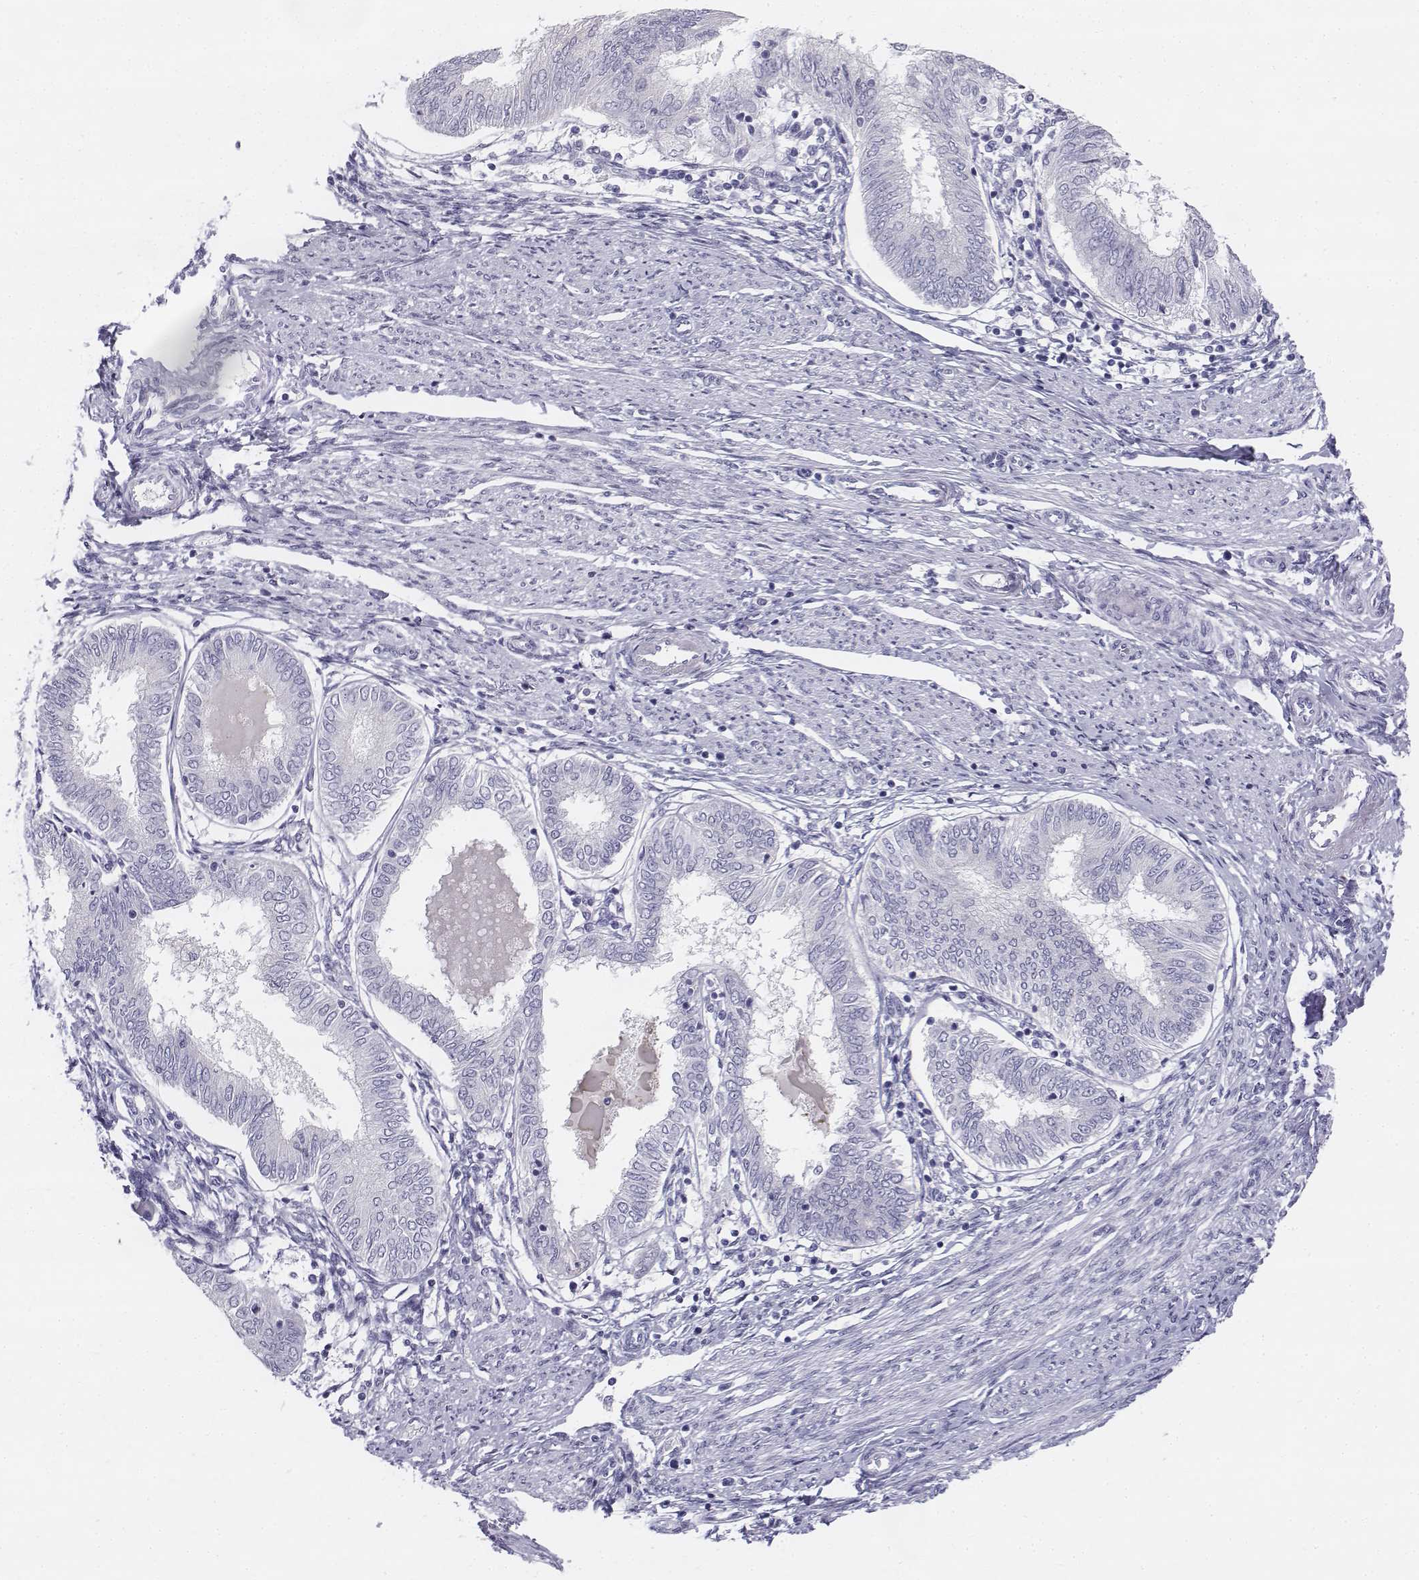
{"staining": {"intensity": "negative", "quantity": "none", "location": "none"}, "tissue": "endometrial cancer", "cell_type": "Tumor cells", "image_type": "cancer", "snomed": [{"axis": "morphology", "description": "Adenocarcinoma, NOS"}, {"axis": "topography", "description": "Endometrium"}], "caption": "The photomicrograph displays no staining of tumor cells in adenocarcinoma (endometrial). (Brightfield microscopy of DAB IHC at high magnification).", "gene": "TH", "patient": {"sex": "female", "age": 68}}